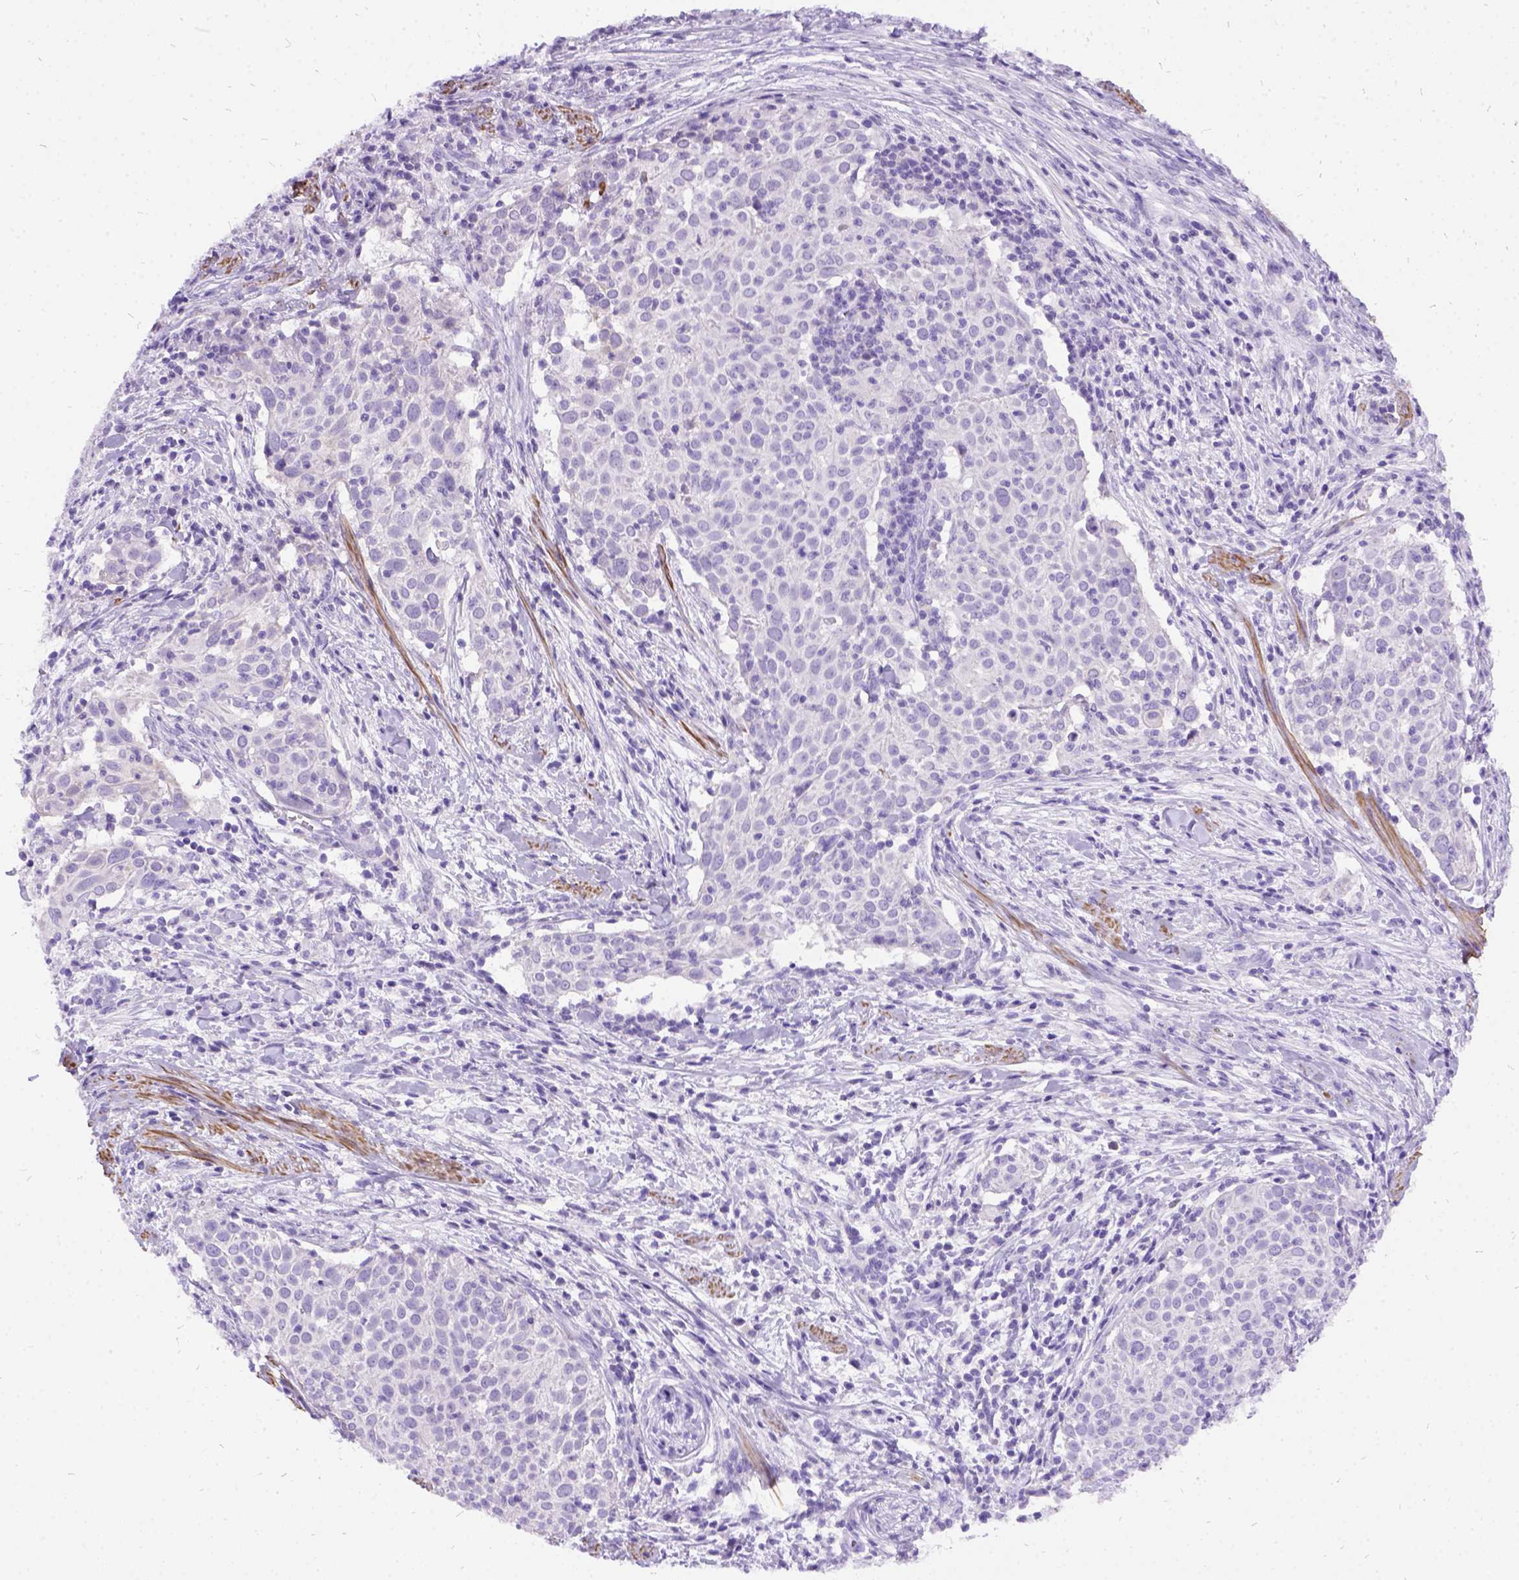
{"staining": {"intensity": "negative", "quantity": "none", "location": "none"}, "tissue": "cervical cancer", "cell_type": "Tumor cells", "image_type": "cancer", "snomed": [{"axis": "morphology", "description": "Squamous cell carcinoma, NOS"}, {"axis": "topography", "description": "Cervix"}], "caption": "An immunohistochemistry (IHC) histopathology image of cervical cancer is shown. There is no staining in tumor cells of cervical cancer.", "gene": "PRG2", "patient": {"sex": "female", "age": 39}}